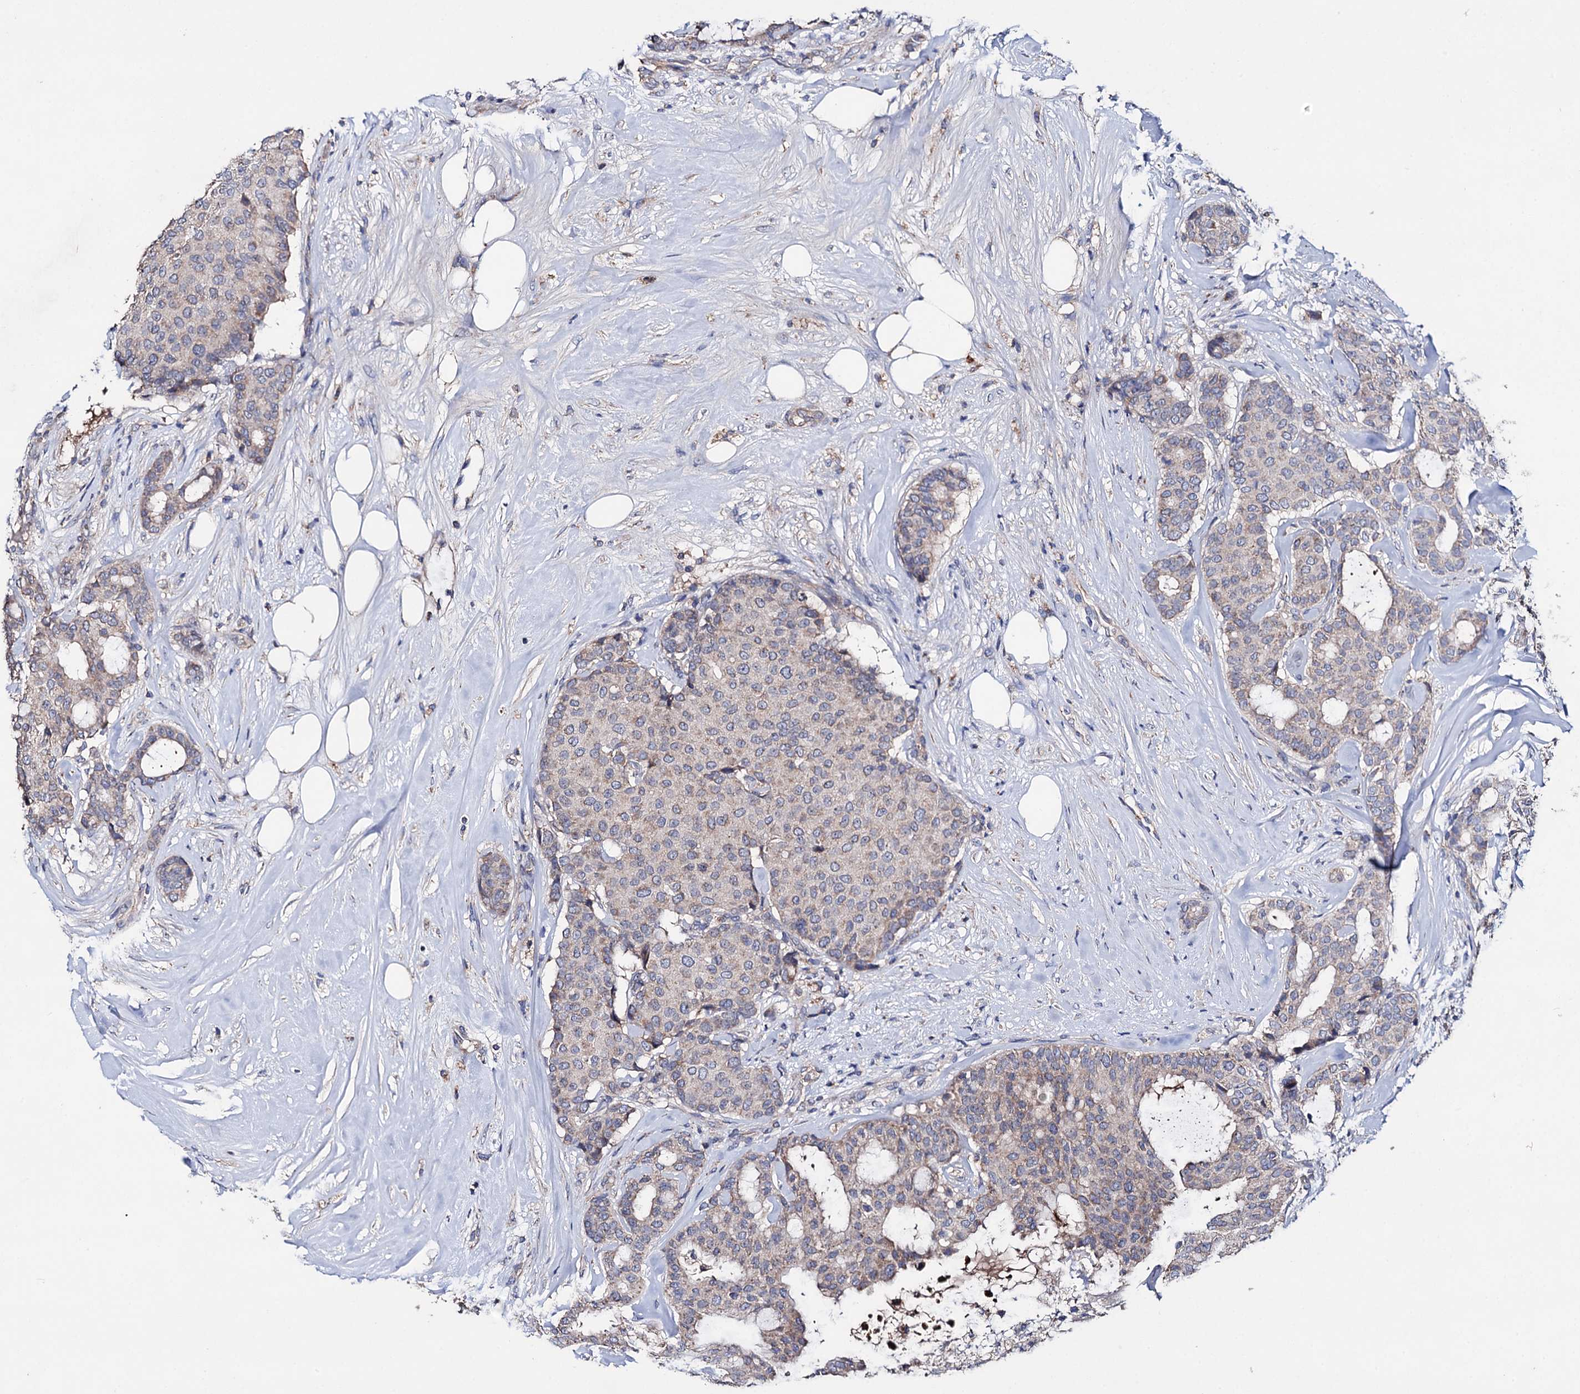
{"staining": {"intensity": "weak", "quantity": "<25%", "location": "cytoplasmic/membranous"}, "tissue": "breast cancer", "cell_type": "Tumor cells", "image_type": "cancer", "snomed": [{"axis": "morphology", "description": "Duct carcinoma"}, {"axis": "topography", "description": "Breast"}], "caption": "Immunohistochemistry histopathology image of breast cancer stained for a protein (brown), which displays no positivity in tumor cells.", "gene": "CLPB", "patient": {"sex": "female", "age": 75}}